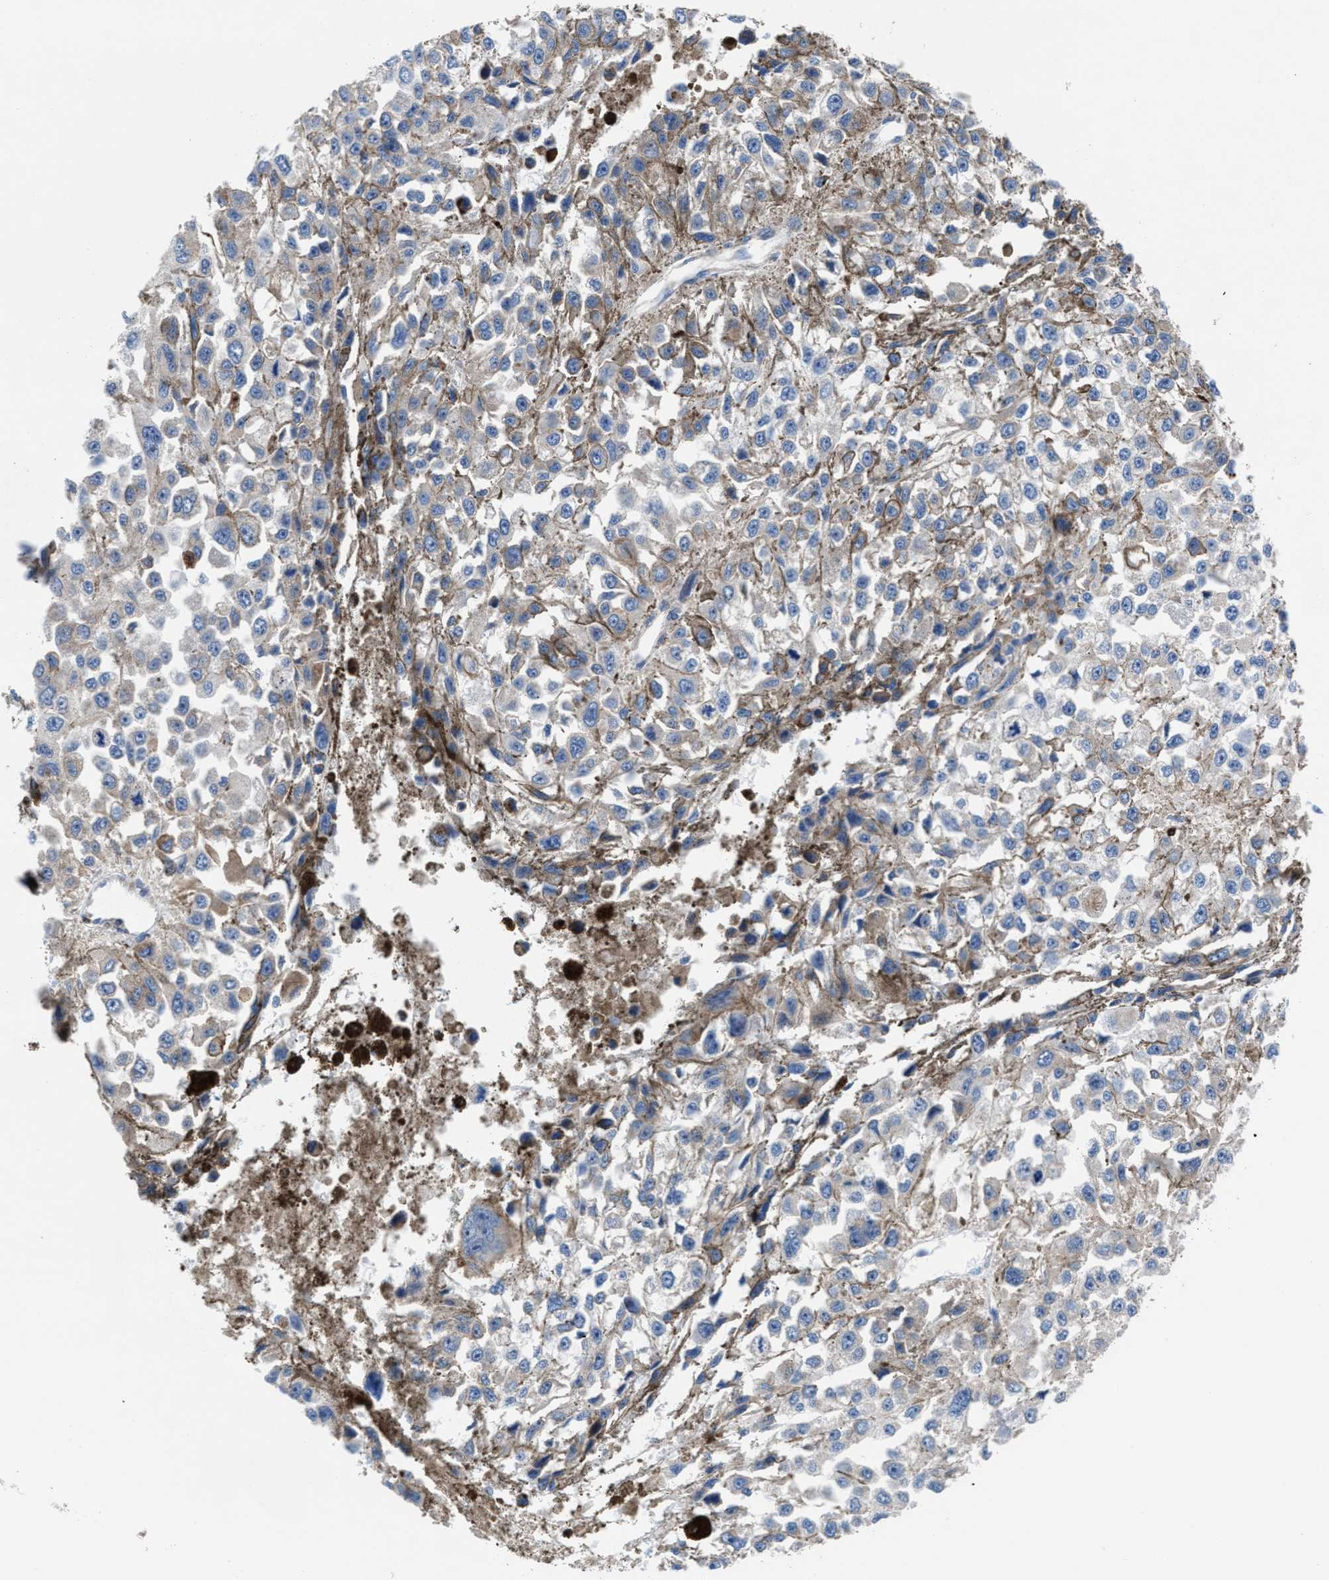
{"staining": {"intensity": "weak", "quantity": "25%-75%", "location": "cytoplasmic/membranous"}, "tissue": "melanoma", "cell_type": "Tumor cells", "image_type": "cancer", "snomed": [{"axis": "morphology", "description": "Malignant melanoma, Metastatic site"}, {"axis": "topography", "description": "Lymph node"}], "caption": "Weak cytoplasmic/membranous protein positivity is appreciated in about 25%-75% of tumor cells in malignant melanoma (metastatic site). Immunohistochemistry stains the protein in brown and the nuclei are stained blue.", "gene": "PRR15L", "patient": {"sex": "male", "age": 59}}